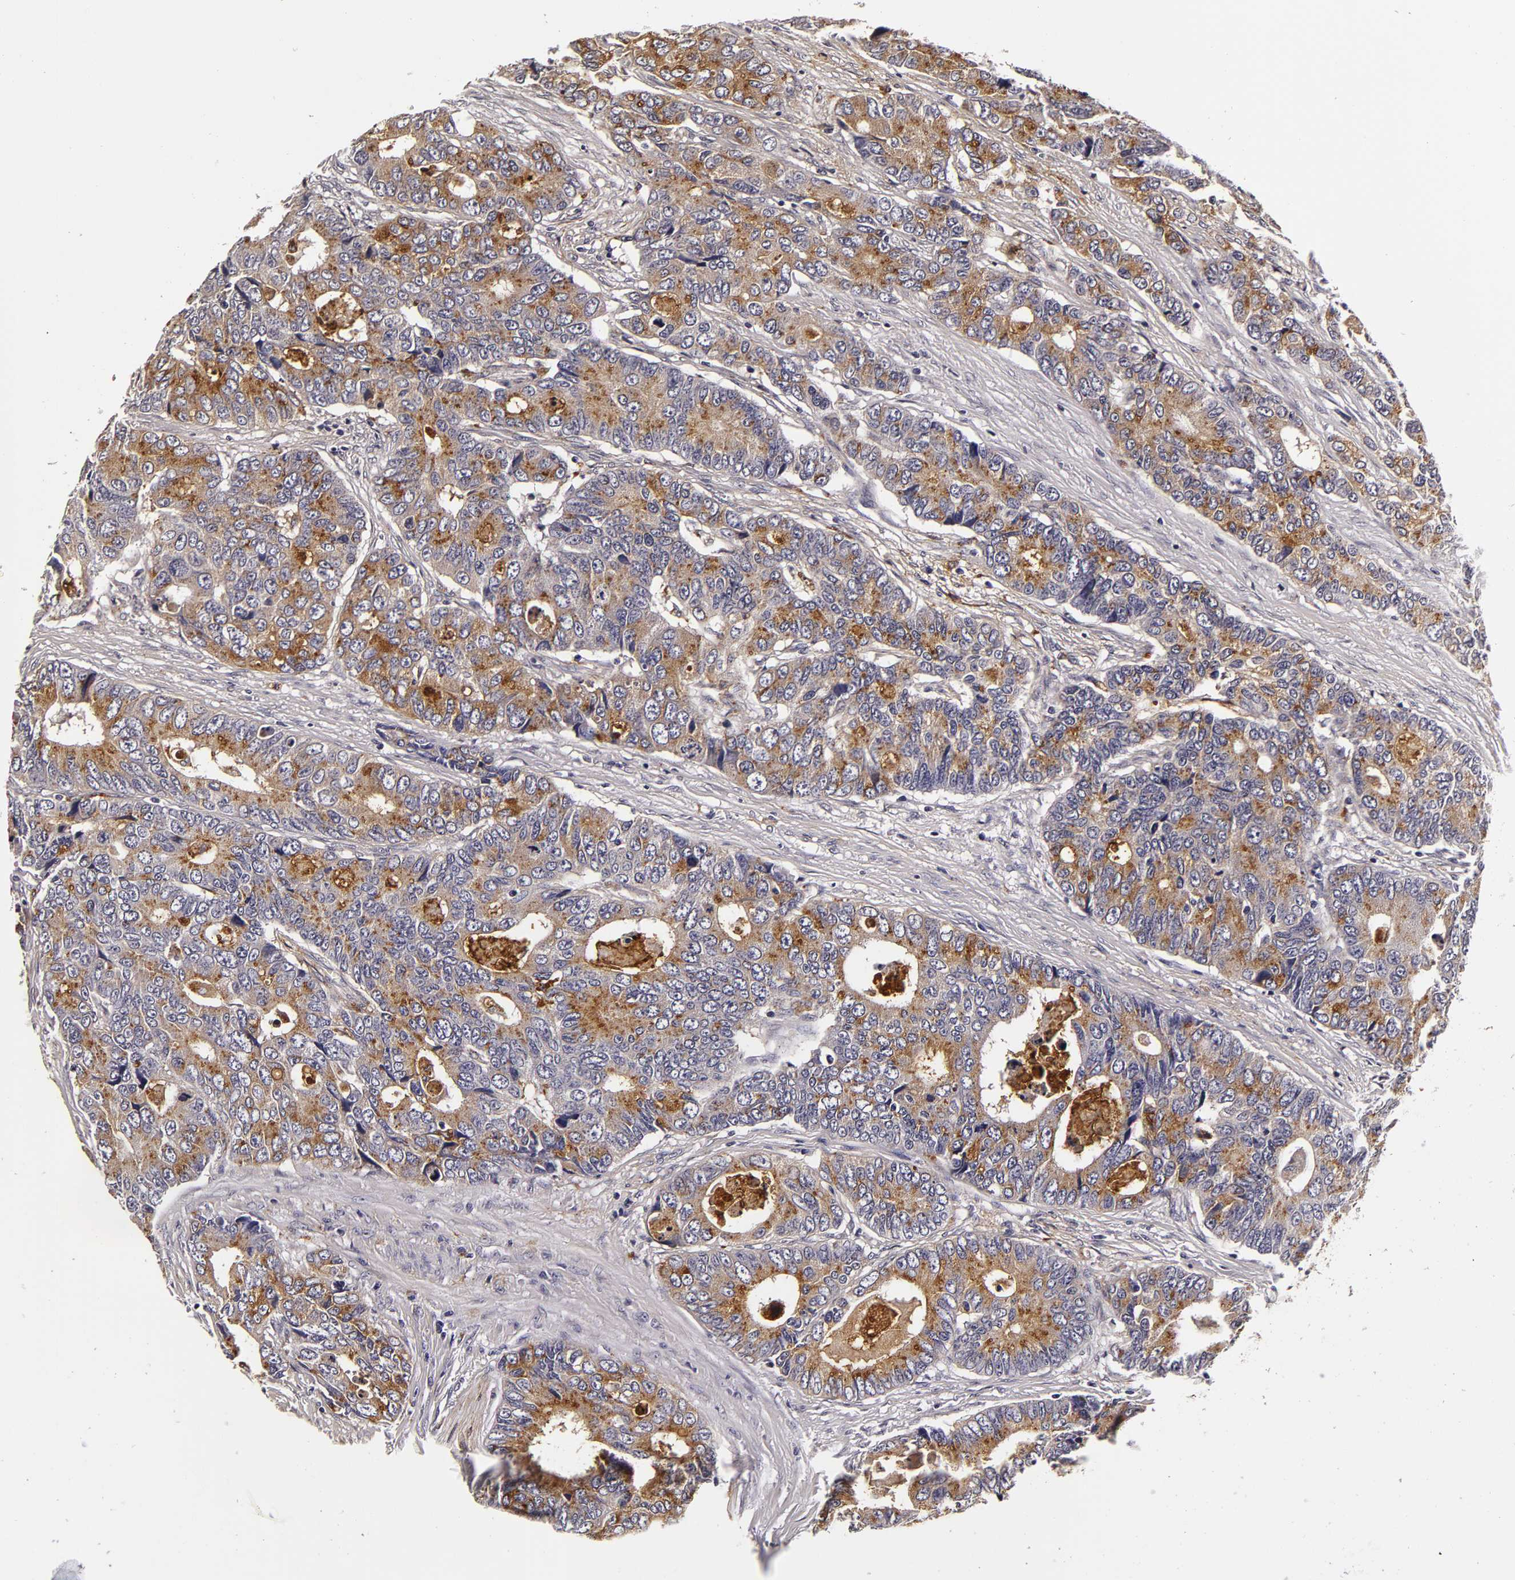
{"staining": {"intensity": "moderate", "quantity": "<25%", "location": "cytoplasmic/membranous"}, "tissue": "colorectal cancer", "cell_type": "Tumor cells", "image_type": "cancer", "snomed": [{"axis": "morphology", "description": "Adenocarcinoma, NOS"}, {"axis": "topography", "description": "Rectum"}], "caption": "There is low levels of moderate cytoplasmic/membranous positivity in tumor cells of colorectal cancer, as demonstrated by immunohistochemical staining (brown color).", "gene": "LGALS3BP", "patient": {"sex": "female", "age": 67}}